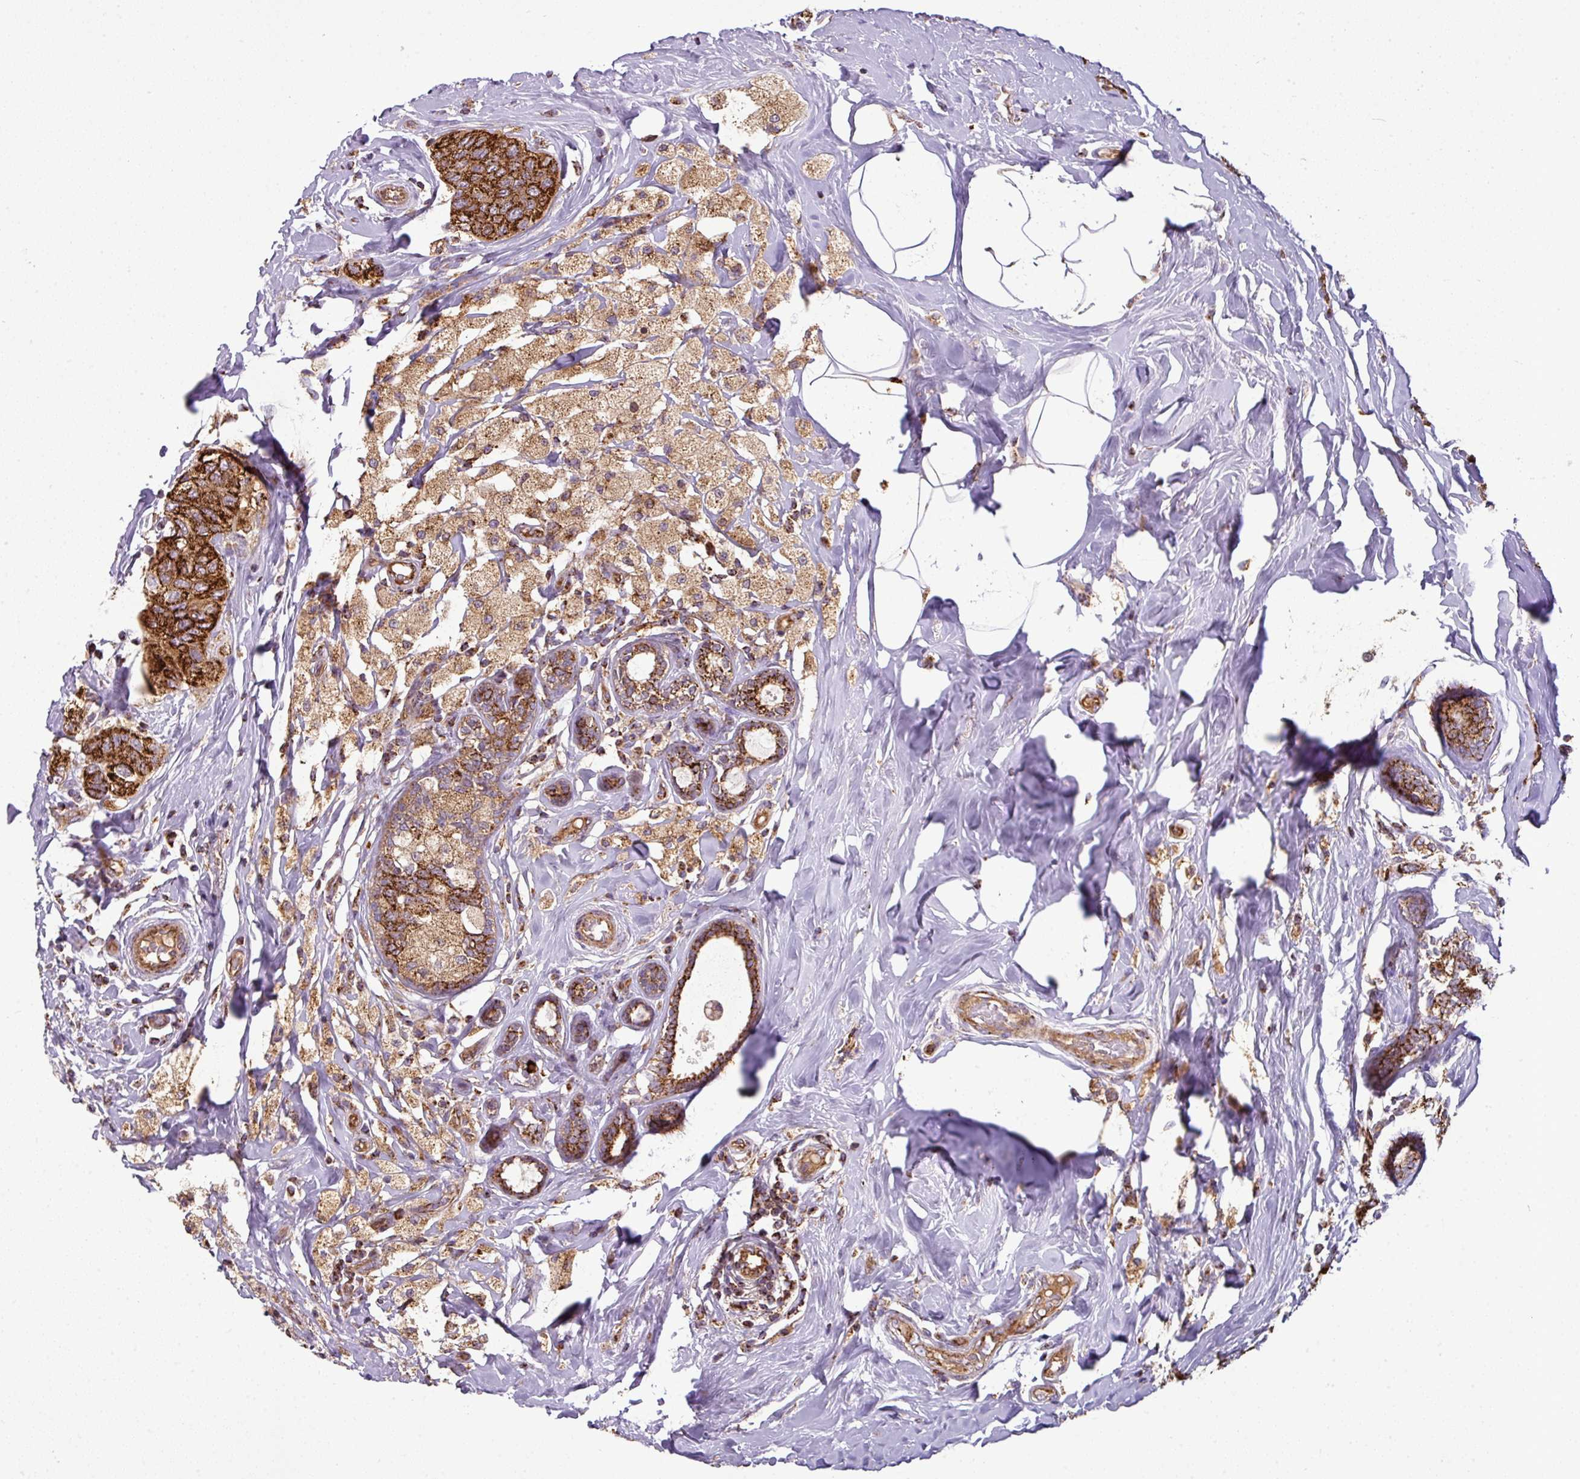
{"staining": {"intensity": "strong", "quantity": ">75%", "location": "cytoplasmic/membranous"}, "tissue": "breast cancer", "cell_type": "Tumor cells", "image_type": "cancer", "snomed": [{"axis": "morphology", "description": "Lobular carcinoma"}, {"axis": "topography", "description": "Breast"}], "caption": "Immunohistochemistry (IHC) histopathology image of human breast cancer stained for a protein (brown), which reveals high levels of strong cytoplasmic/membranous staining in about >75% of tumor cells.", "gene": "PRELID3B", "patient": {"sex": "female", "age": 51}}